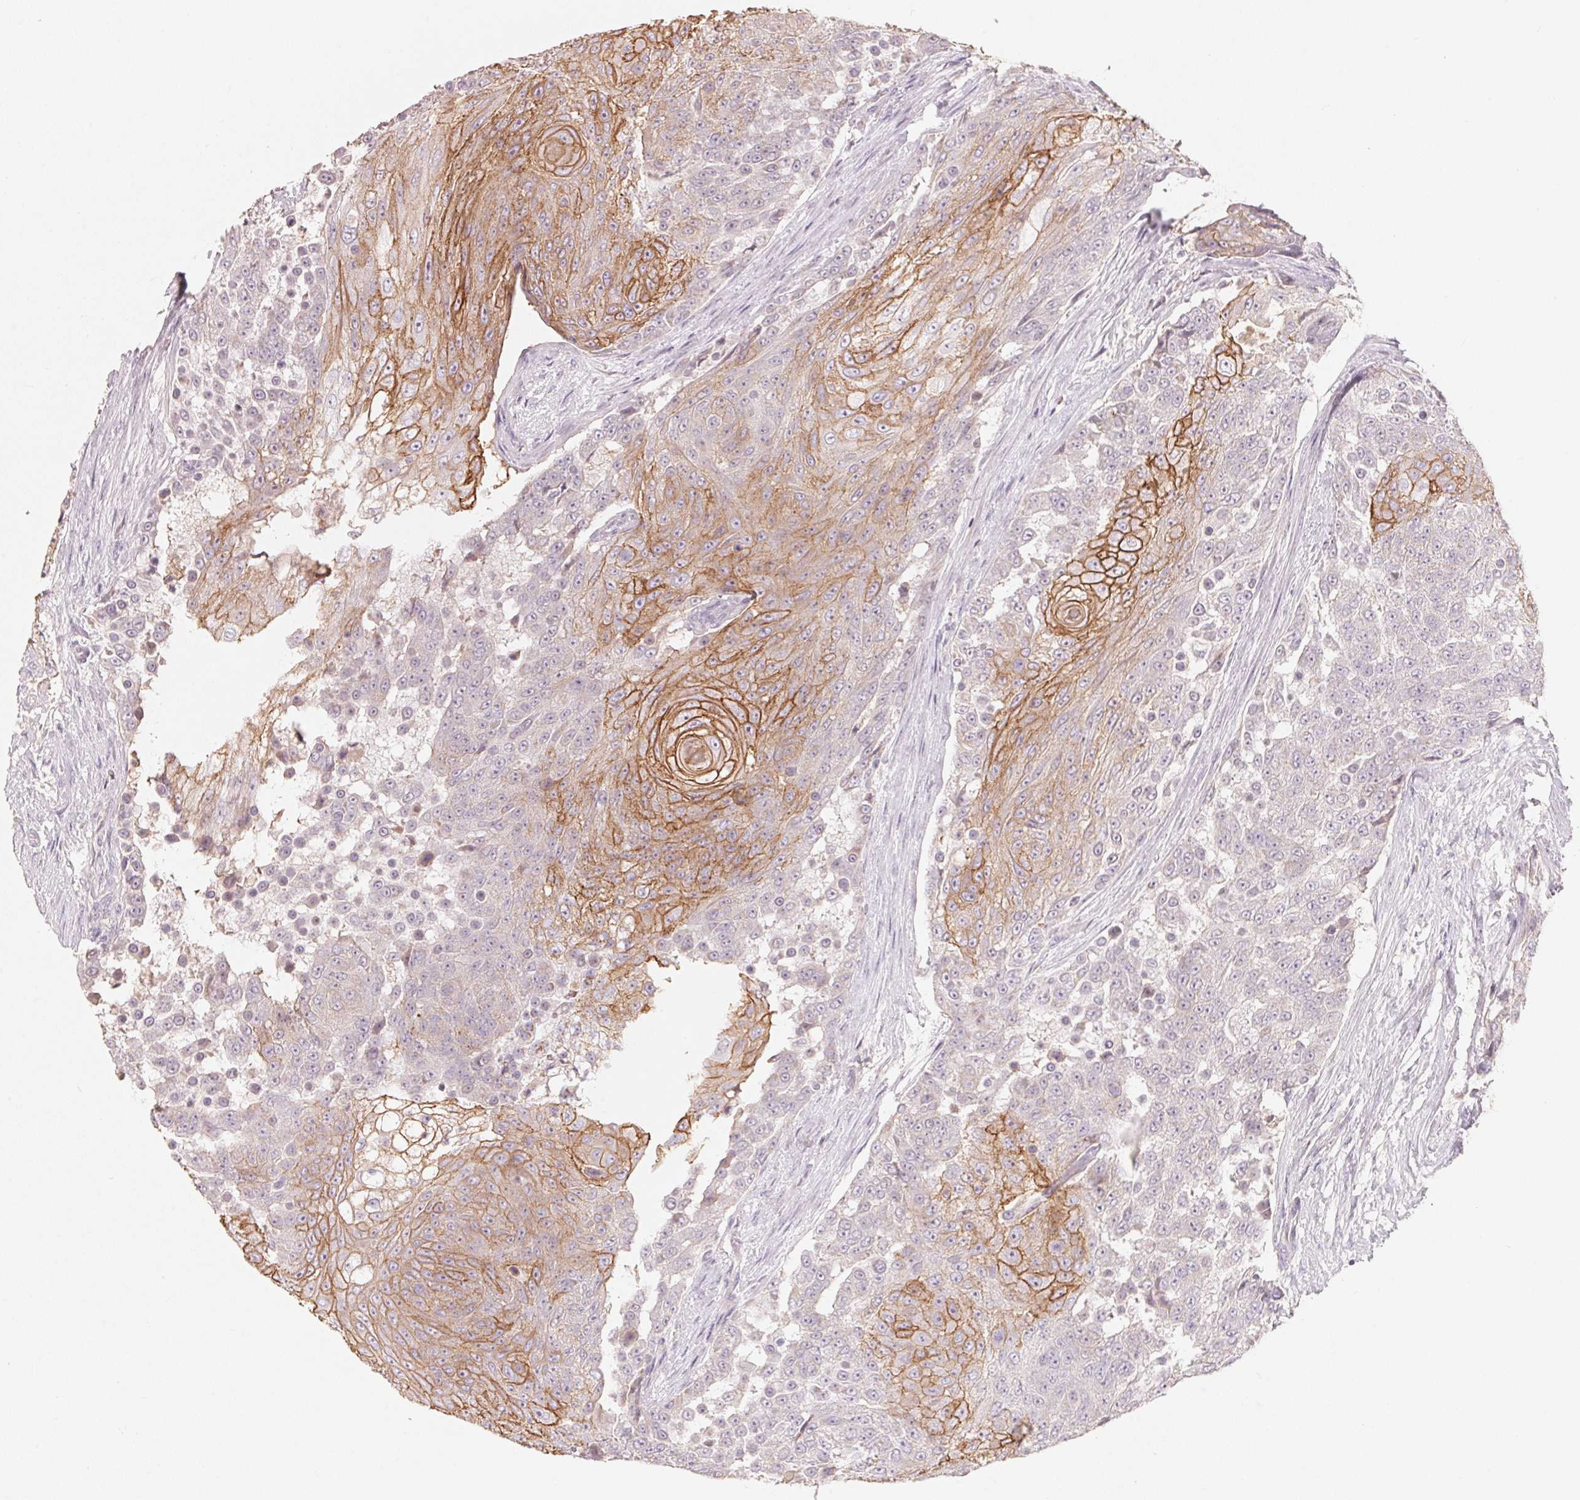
{"staining": {"intensity": "moderate", "quantity": "25%-75%", "location": "cytoplasmic/membranous"}, "tissue": "urothelial cancer", "cell_type": "Tumor cells", "image_type": "cancer", "snomed": [{"axis": "morphology", "description": "Urothelial carcinoma, High grade"}, {"axis": "topography", "description": "Urinary bladder"}], "caption": "This is a micrograph of IHC staining of high-grade urothelial carcinoma, which shows moderate positivity in the cytoplasmic/membranous of tumor cells.", "gene": "TP53AIP1", "patient": {"sex": "female", "age": 63}}